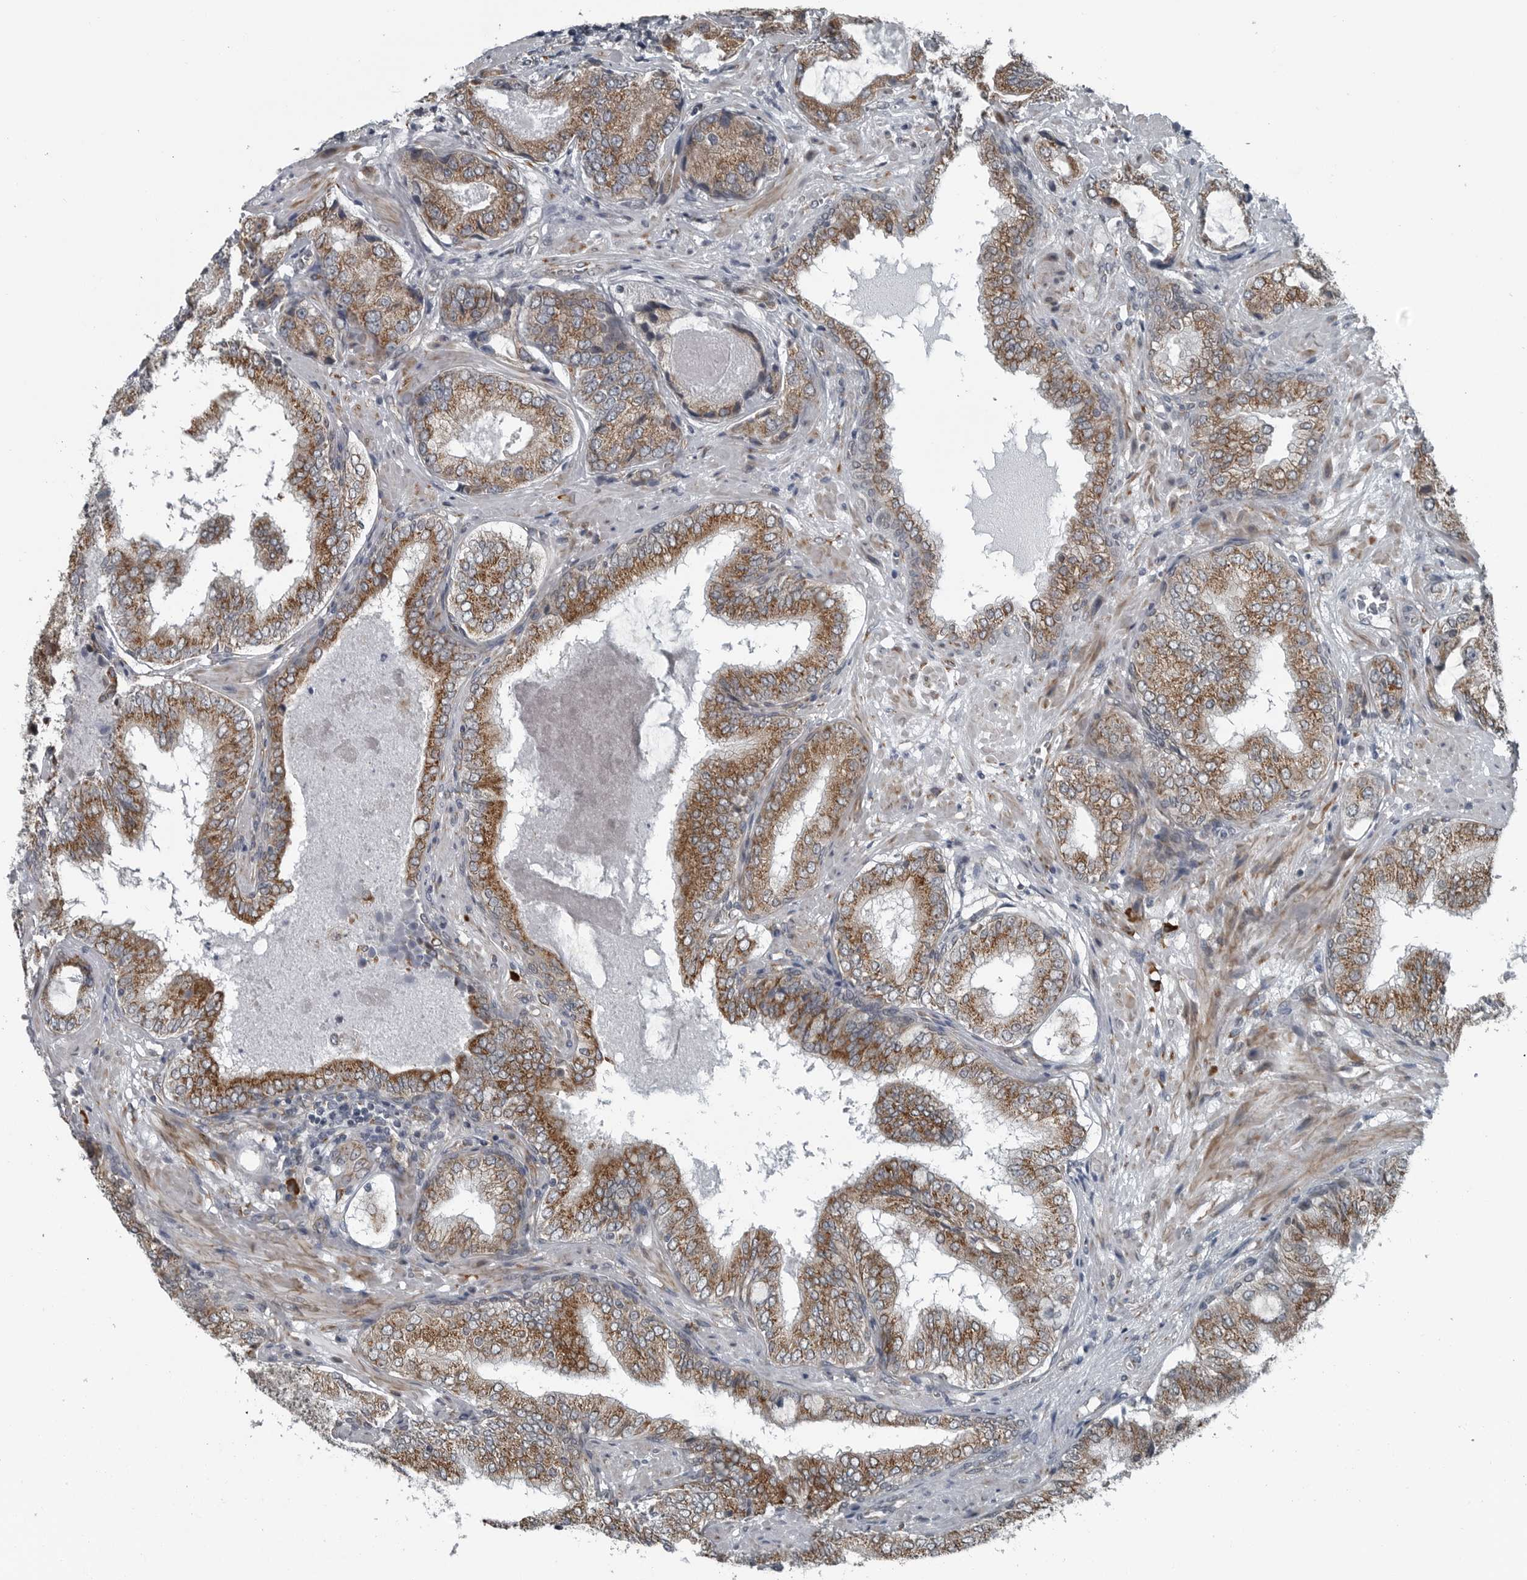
{"staining": {"intensity": "moderate", "quantity": ">75%", "location": "cytoplasmic/membranous"}, "tissue": "prostate cancer", "cell_type": "Tumor cells", "image_type": "cancer", "snomed": [{"axis": "morphology", "description": "Normal tissue, NOS"}, {"axis": "morphology", "description": "Adenocarcinoma, High grade"}, {"axis": "topography", "description": "Prostate"}, {"axis": "topography", "description": "Peripheral nerve tissue"}], "caption": "A medium amount of moderate cytoplasmic/membranous positivity is appreciated in approximately >75% of tumor cells in prostate high-grade adenocarcinoma tissue.", "gene": "CEP85", "patient": {"sex": "male", "age": 59}}